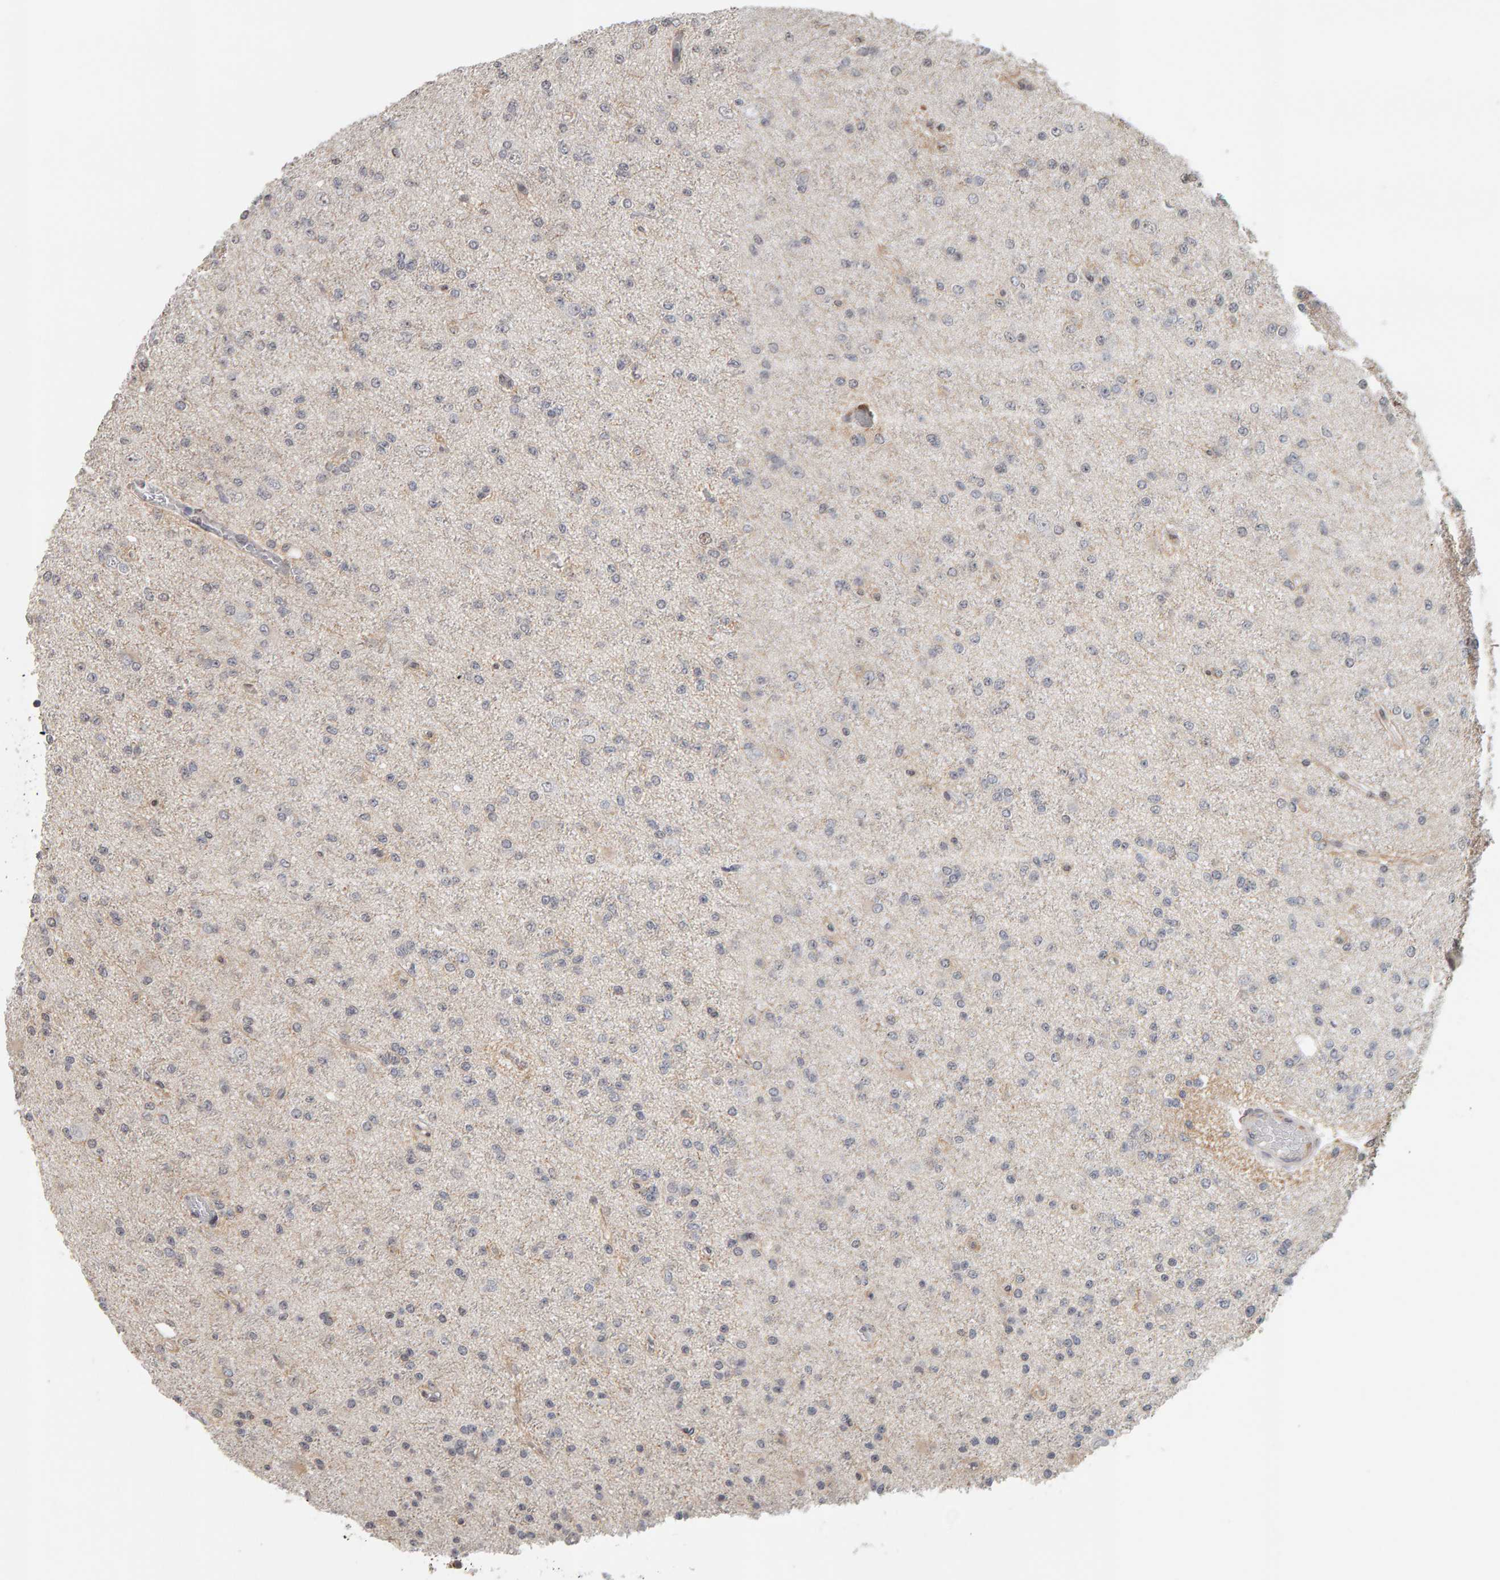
{"staining": {"intensity": "negative", "quantity": "none", "location": "none"}, "tissue": "glioma", "cell_type": "Tumor cells", "image_type": "cancer", "snomed": [{"axis": "morphology", "description": "Glioma, malignant, Low grade"}, {"axis": "topography", "description": "Brain"}], "caption": "Tumor cells are negative for brown protein staining in malignant glioma (low-grade).", "gene": "TEFM", "patient": {"sex": "female", "age": 22}}